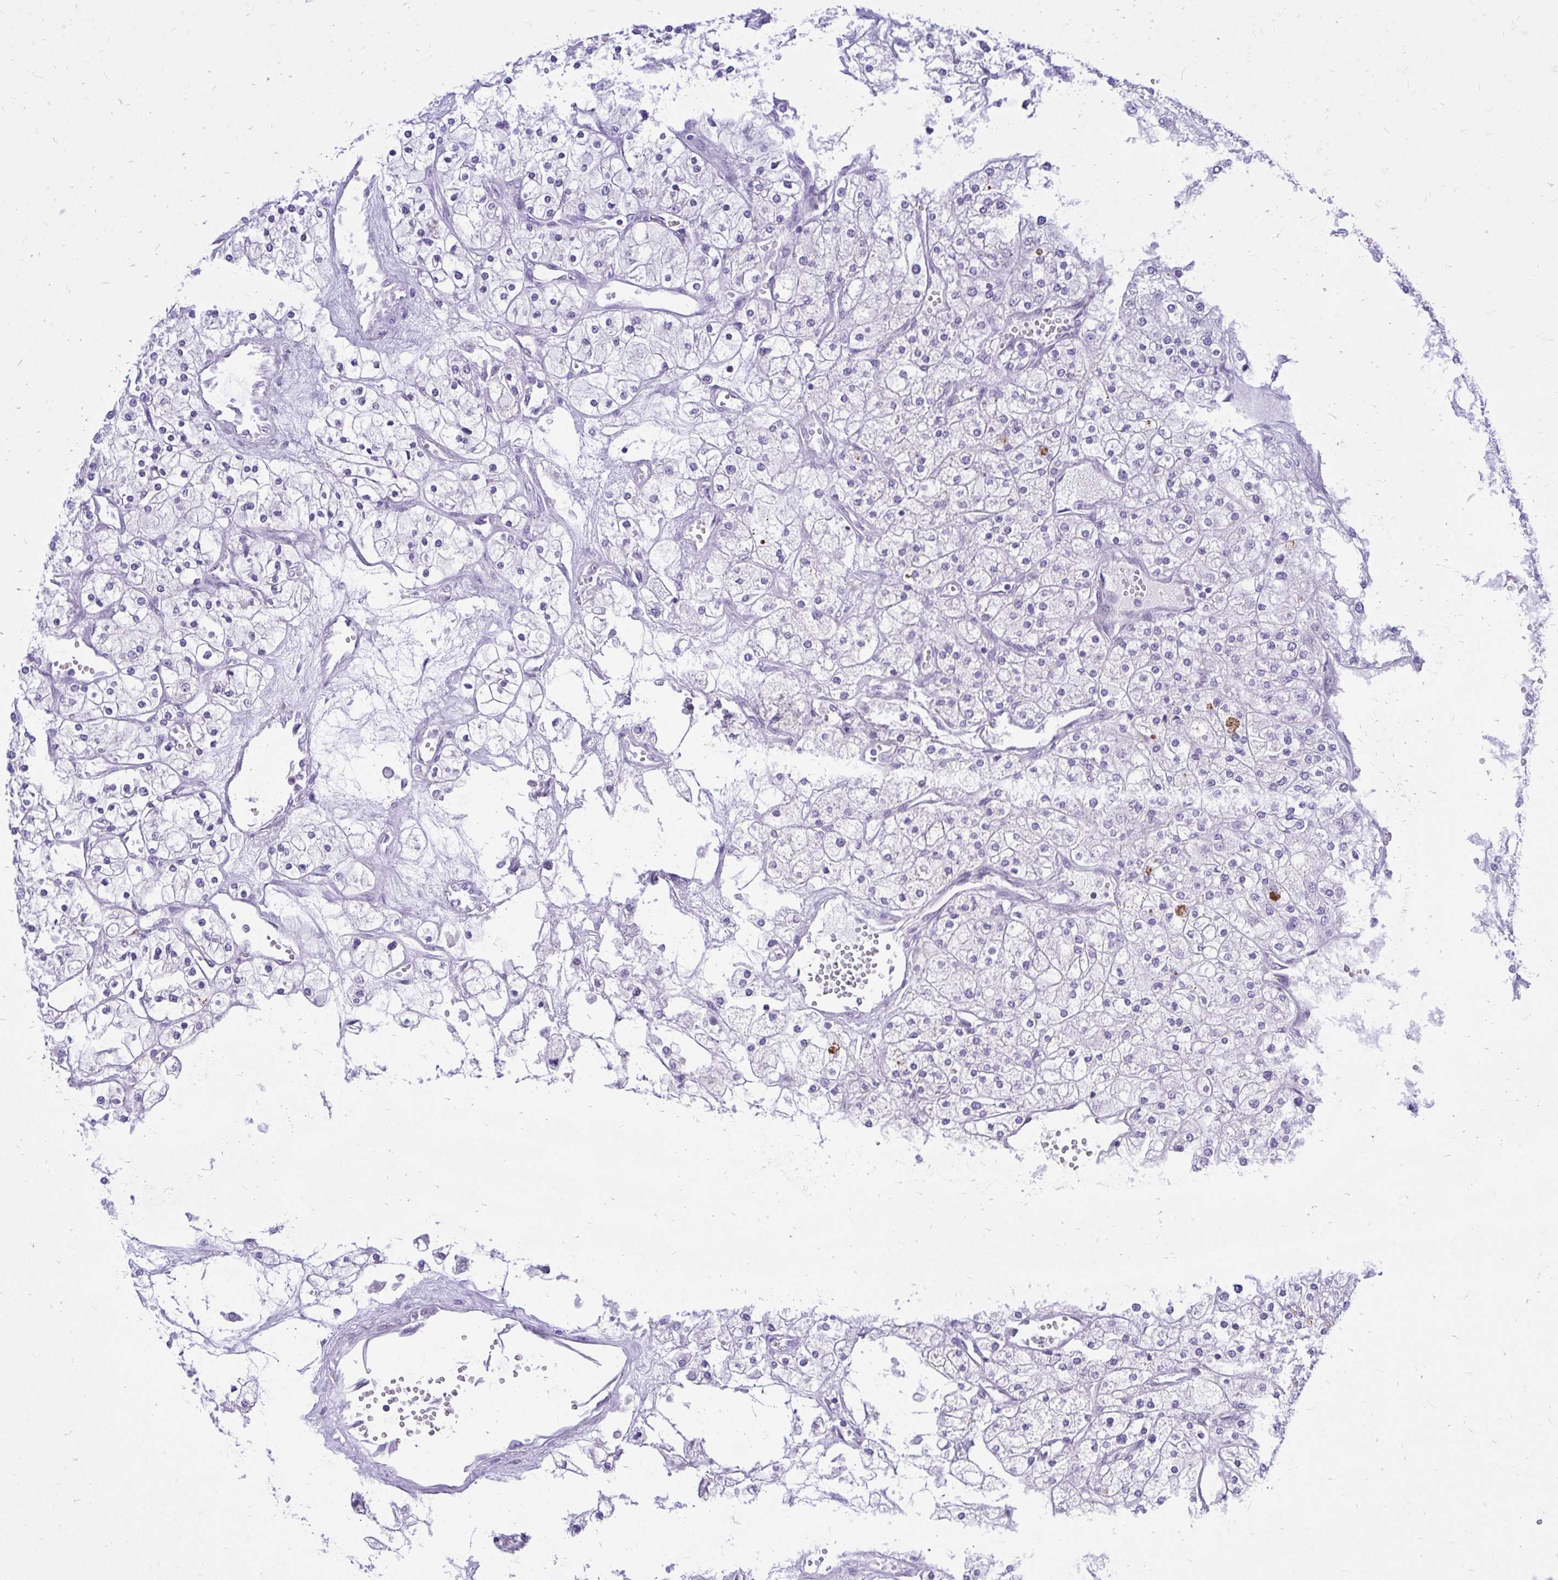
{"staining": {"intensity": "negative", "quantity": "none", "location": "none"}, "tissue": "renal cancer", "cell_type": "Tumor cells", "image_type": "cancer", "snomed": [{"axis": "morphology", "description": "Adenocarcinoma, NOS"}, {"axis": "topography", "description": "Kidney"}], "caption": "There is no significant staining in tumor cells of renal cancer (adenocarcinoma). (DAB (3,3'-diaminobenzidine) immunohistochemistry visualized using brightfield microscopy, high magnification).", "gene": "GABRA1", "patient": {"sex": "male", "age": 80}}